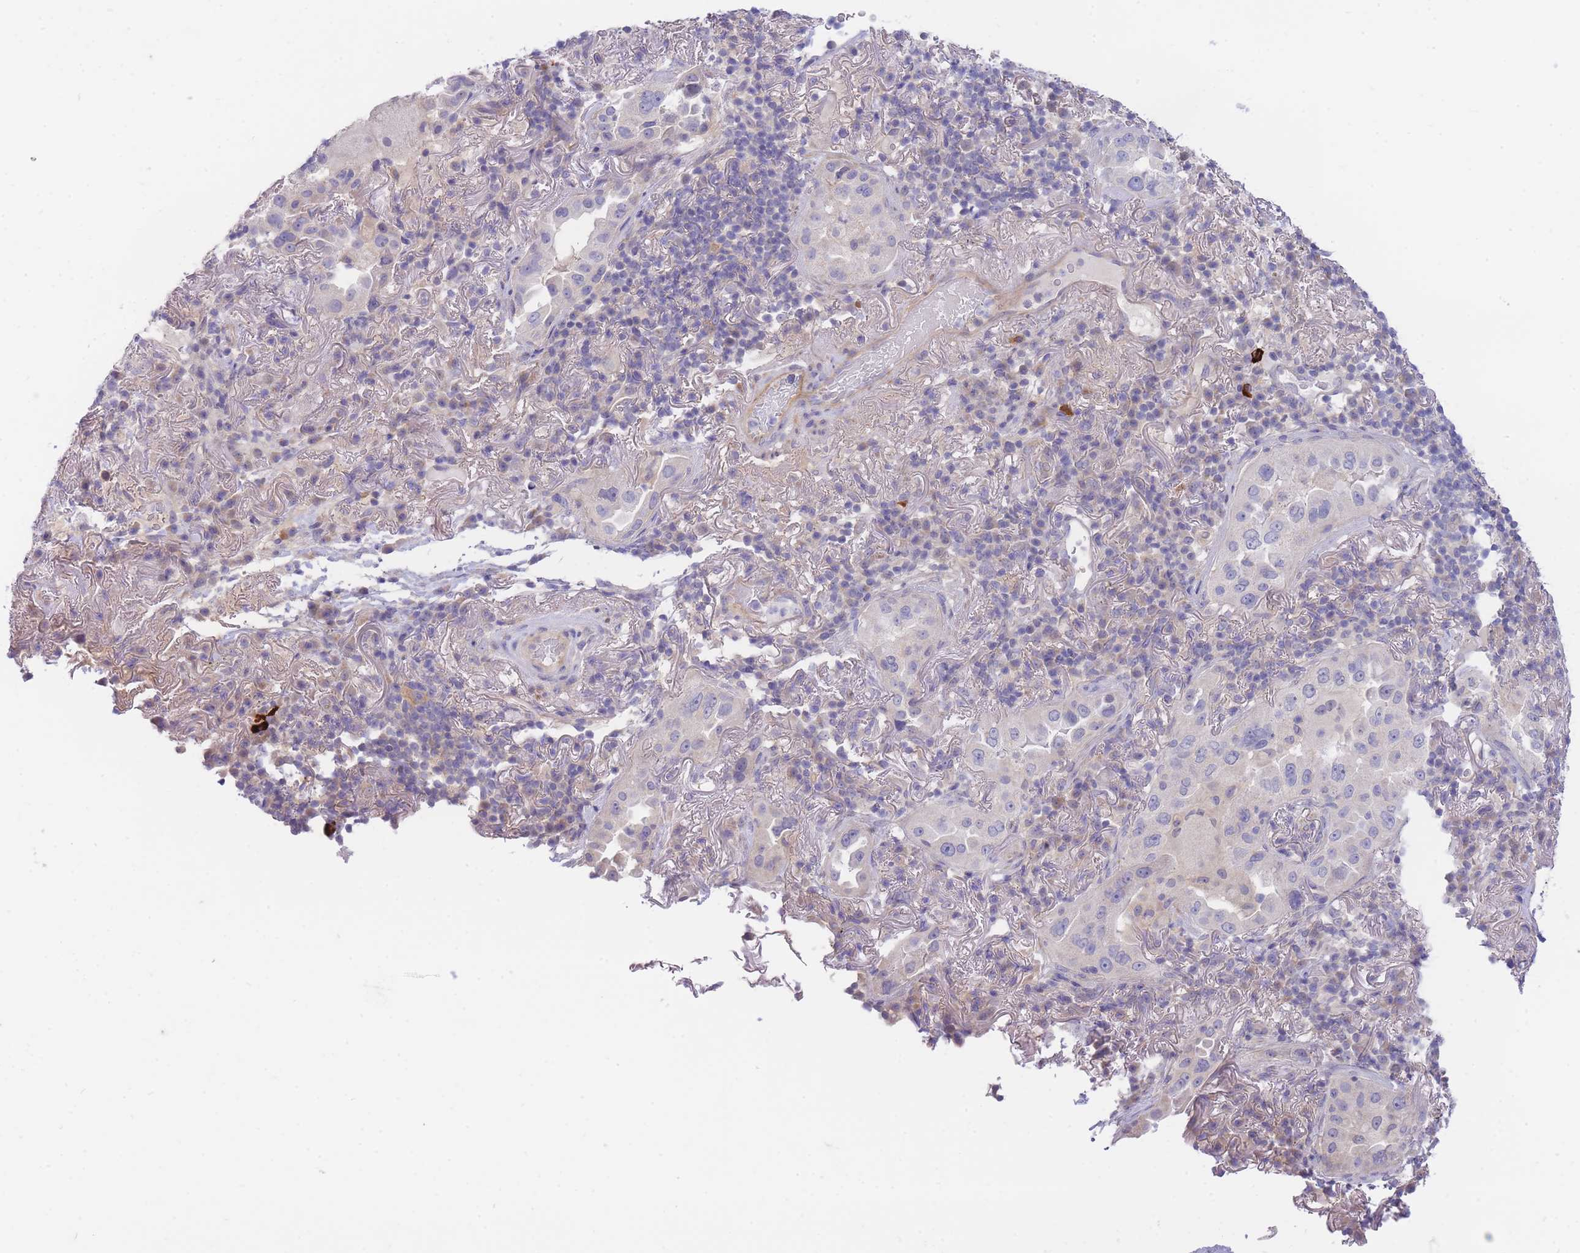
{"staining": {"intensity": "negative", "quantity": "none", "location": "none"}, "tissue": "lung cancer", "cell_type": "Tumor cells", "image_type": "cancer", "snomed": [{"axis": "morphology", "description": "Adenocarcinoma, NOS"}, {"axis": "topography", "description": "Lung"}], "caption": "Immunohistochemistry (IHC) micrograph of neoplastic tissue: lung cancer (adenocarcinoma) stained with DAB exhibits no significant protein staining in tumor cells.", "gene": "SUGT1", "patient": {"sex": "female", "age": 69}}